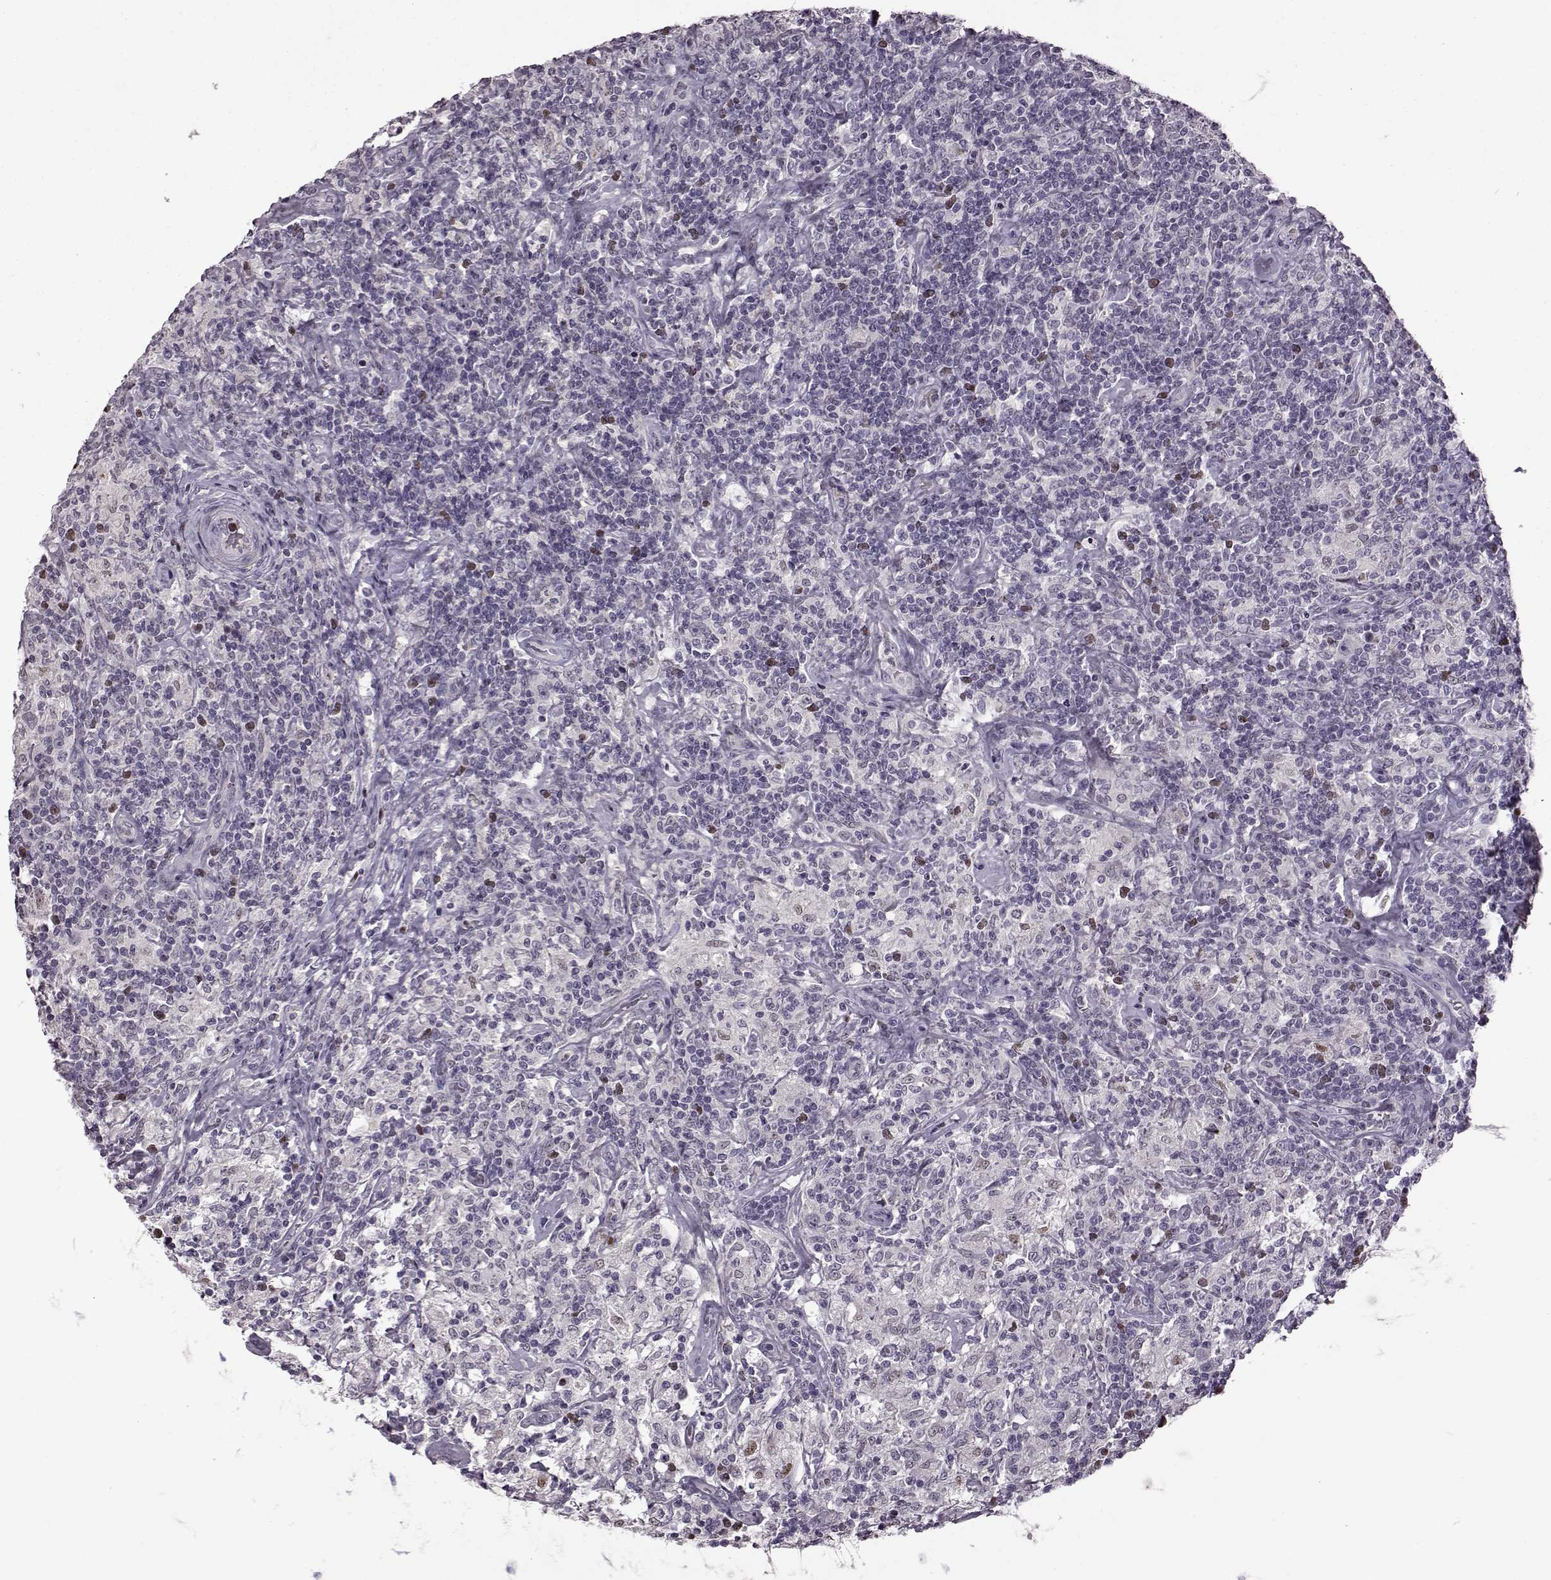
{"staining": {"intensity": "weak", "quantity": "<25%", "location": "nuclear"}, "tissue": "lymphoma", "cell_type": "Tumor cells", "image_type": "cancer", "snomed": [{"axis": "morphology", "description": "Hodgkin's disease, NOS"}, {"axis": "topography", "description": "Lymph node"}], "caption": "This is an immunohistochemistry (IHC) micrograph of human lymphoma. There is no positivity in tumor cells.", "gene": "CNGA3", "patient": {"sex": "male", "age": 70}}